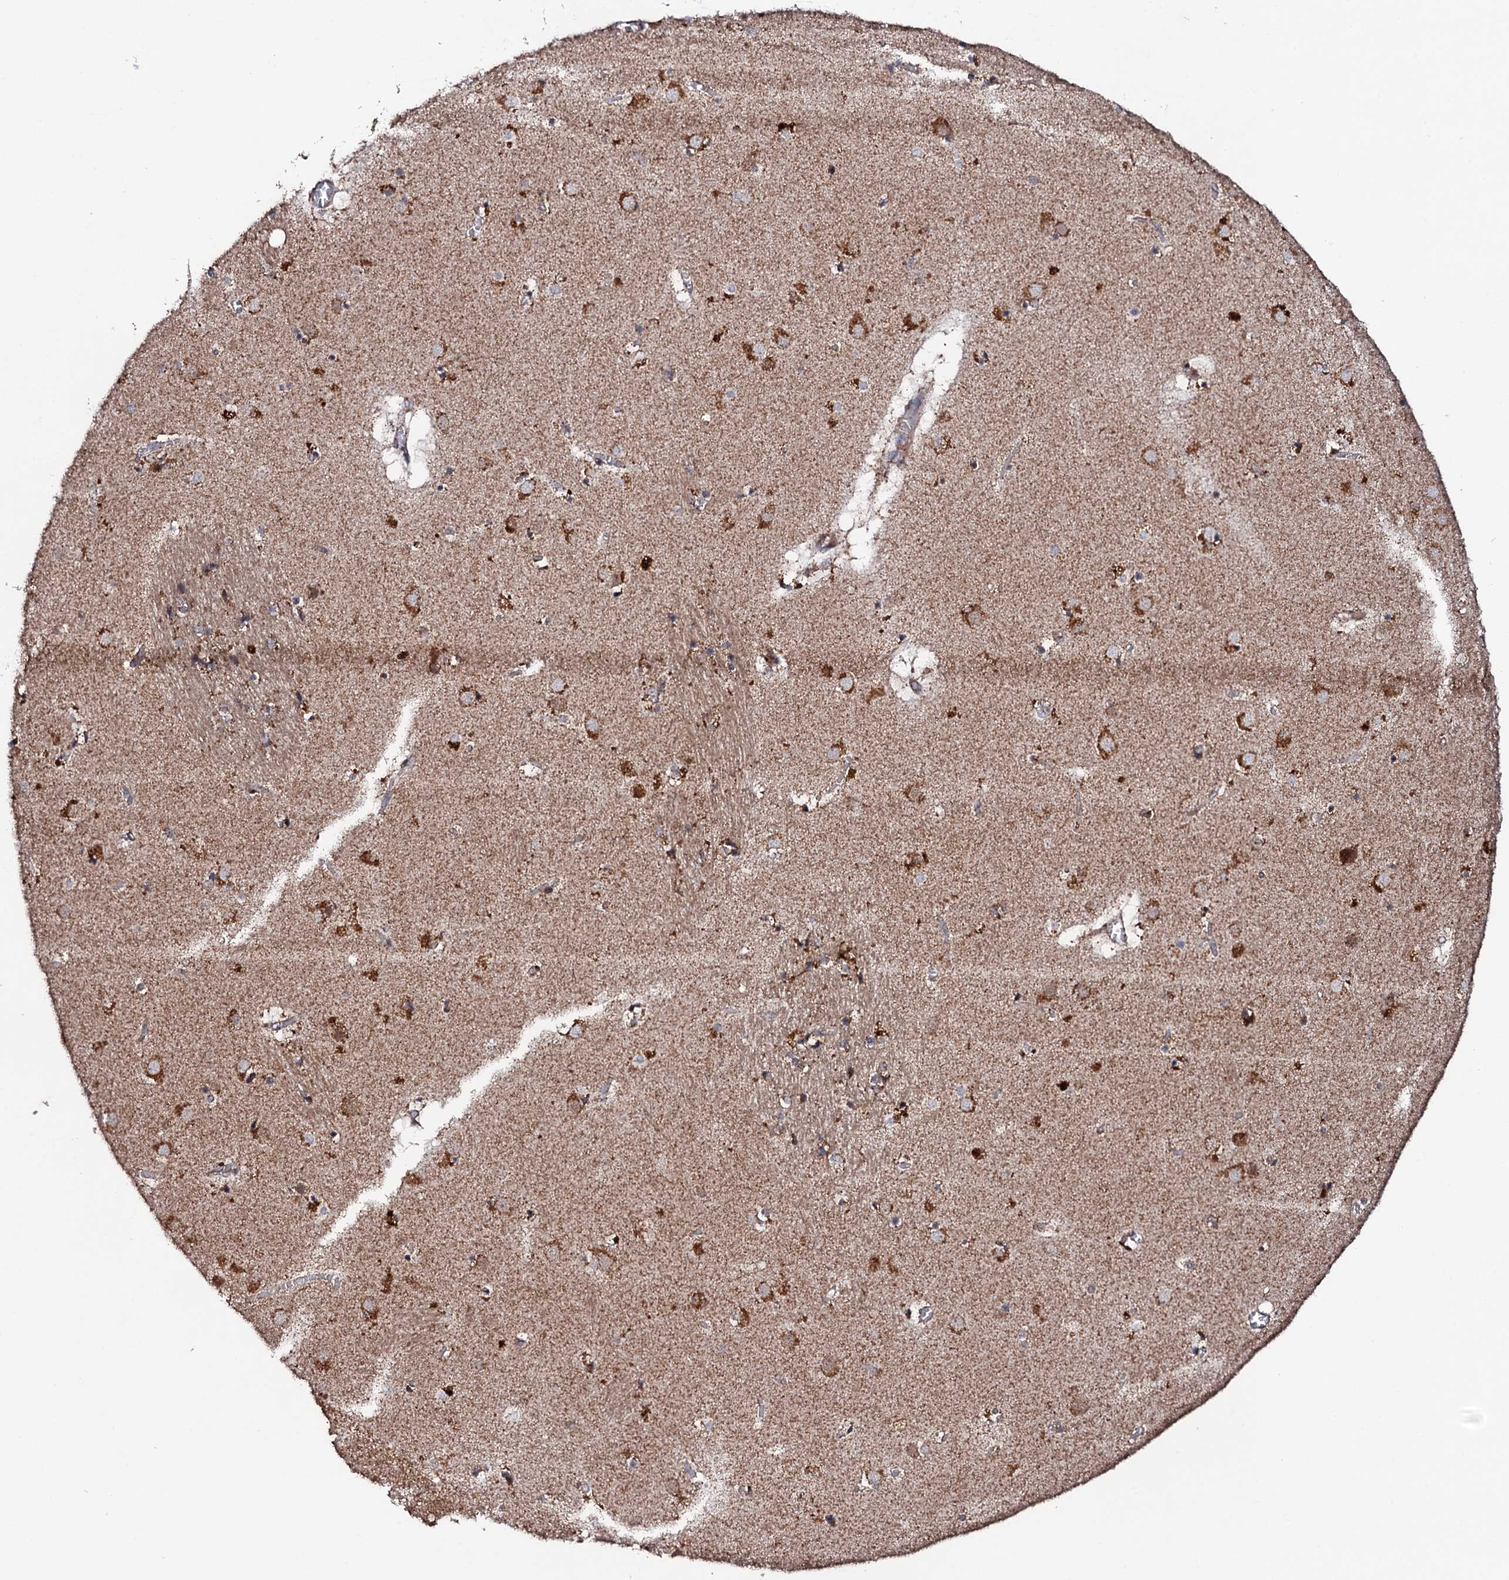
{"staining": {"intensity": "moderate", "quantity": "<25%", "location": "cytoplasmic/membranous"}, "tissue": "caudate", "cell_type": "Glial cells", "image_type": "normal", "snomed": [{"axis": "morphology", "description": "Normal tissue, NOS"}, {"axis": "topography", "description": "Lateral ventricle wall"}], "caption": "About <25% of glial cells in benign caudate reveal moderate cytoplasmic/membranous protein expression as visualized by brown immunohistochemical staining.", "gene": "MTIF3", "patient": {"sex": "male", "age": 70}}